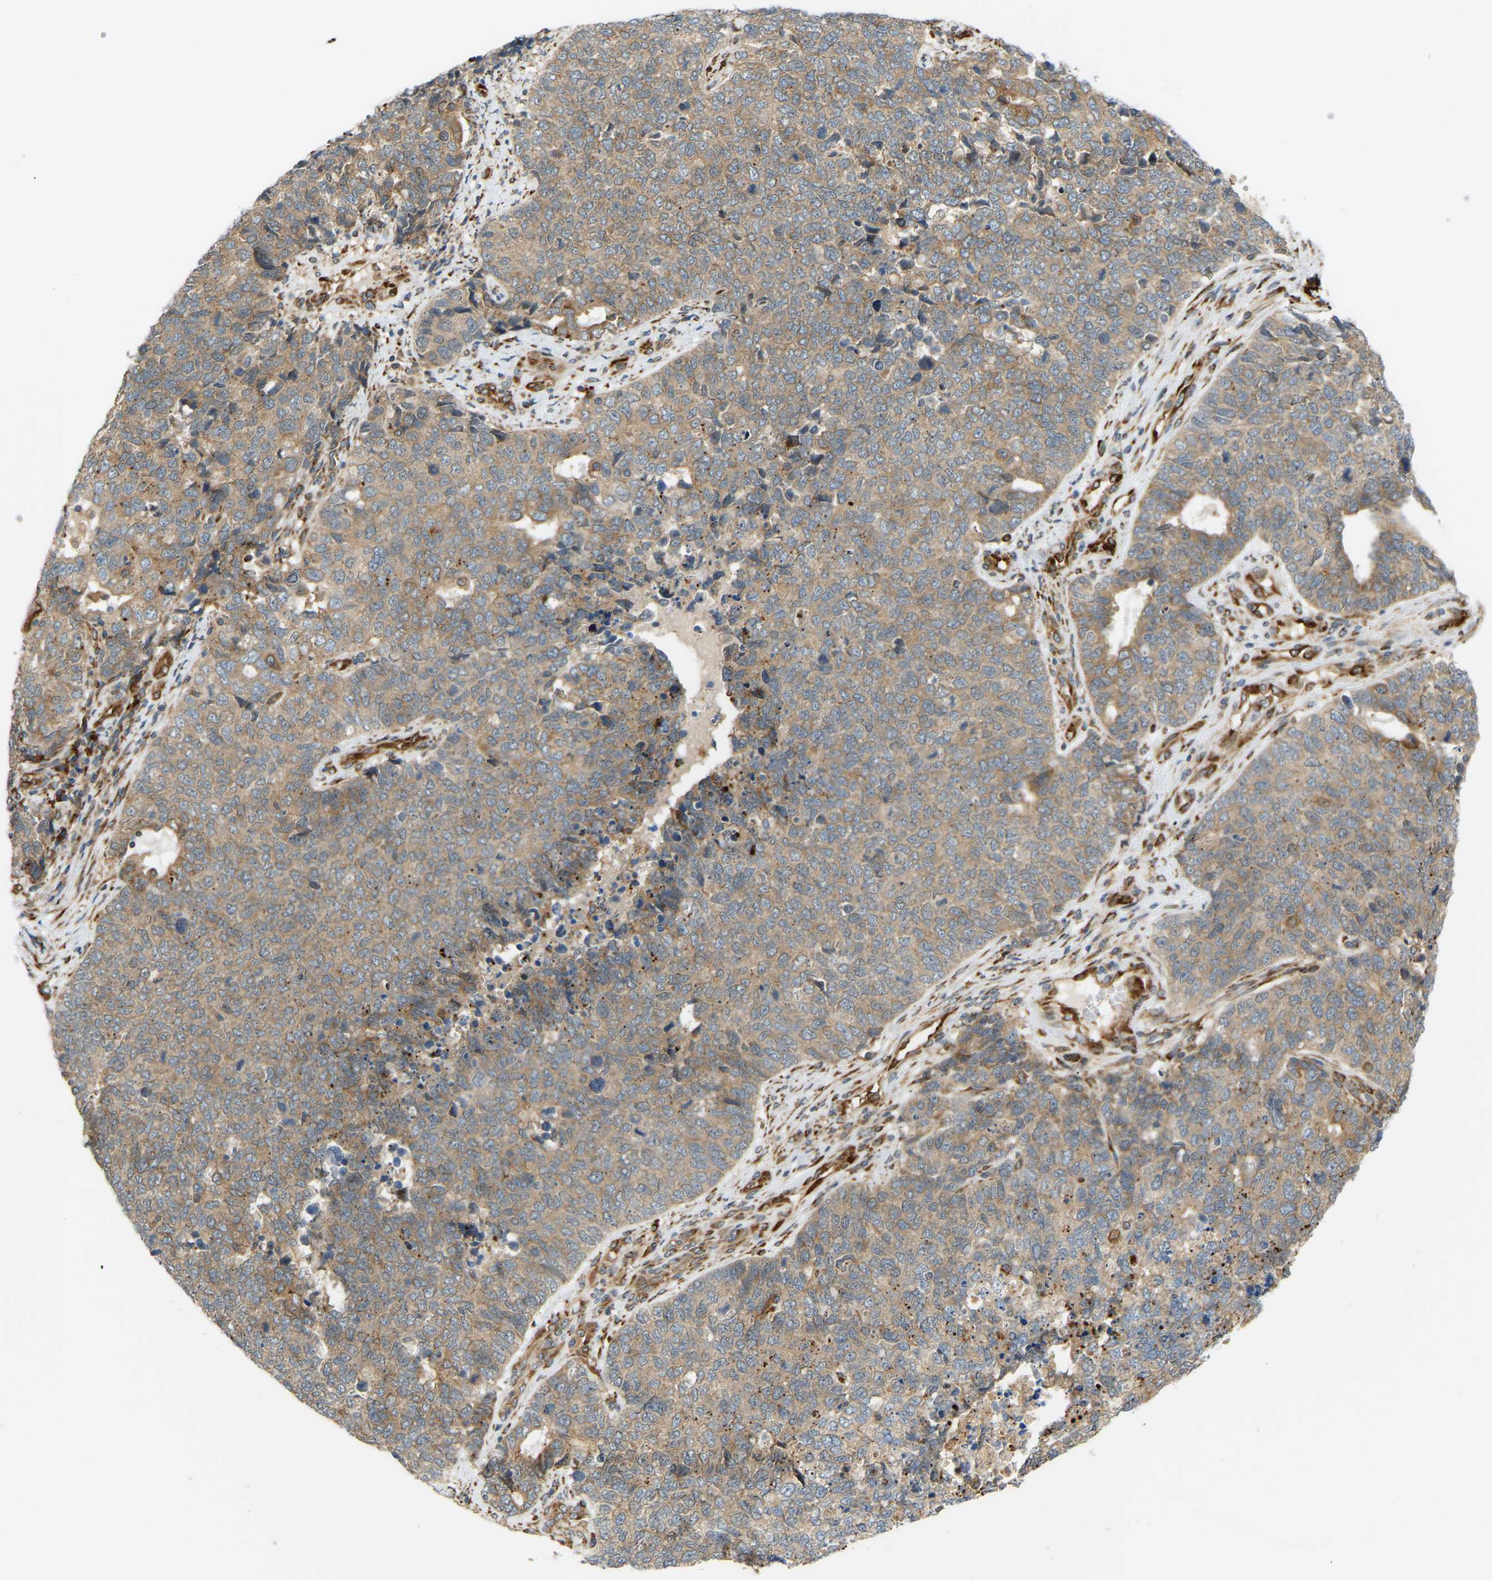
{"staining": {"intensity": "moderate", "quantity": ">75%", "location": "cytoplasmic/membranous"}, "tissue": "cervical cancer", "cell_type": "Tumor cells", "image_type": "cancer", "snomed": [{"axis": "morphology", "description": "Squamous cell carcinoma, NOS"}, {"axis": "topography", "description": "Cervix"}], "caption": "Immunohistochemical staining of human squamous cell carcinoma (cervical) exhibits moderate cytoplasmic/membranous protein staining in approximately >75% of tumor cells.", "gene": "PLCG2", "patient": {"sex": "female", "age": 63}}